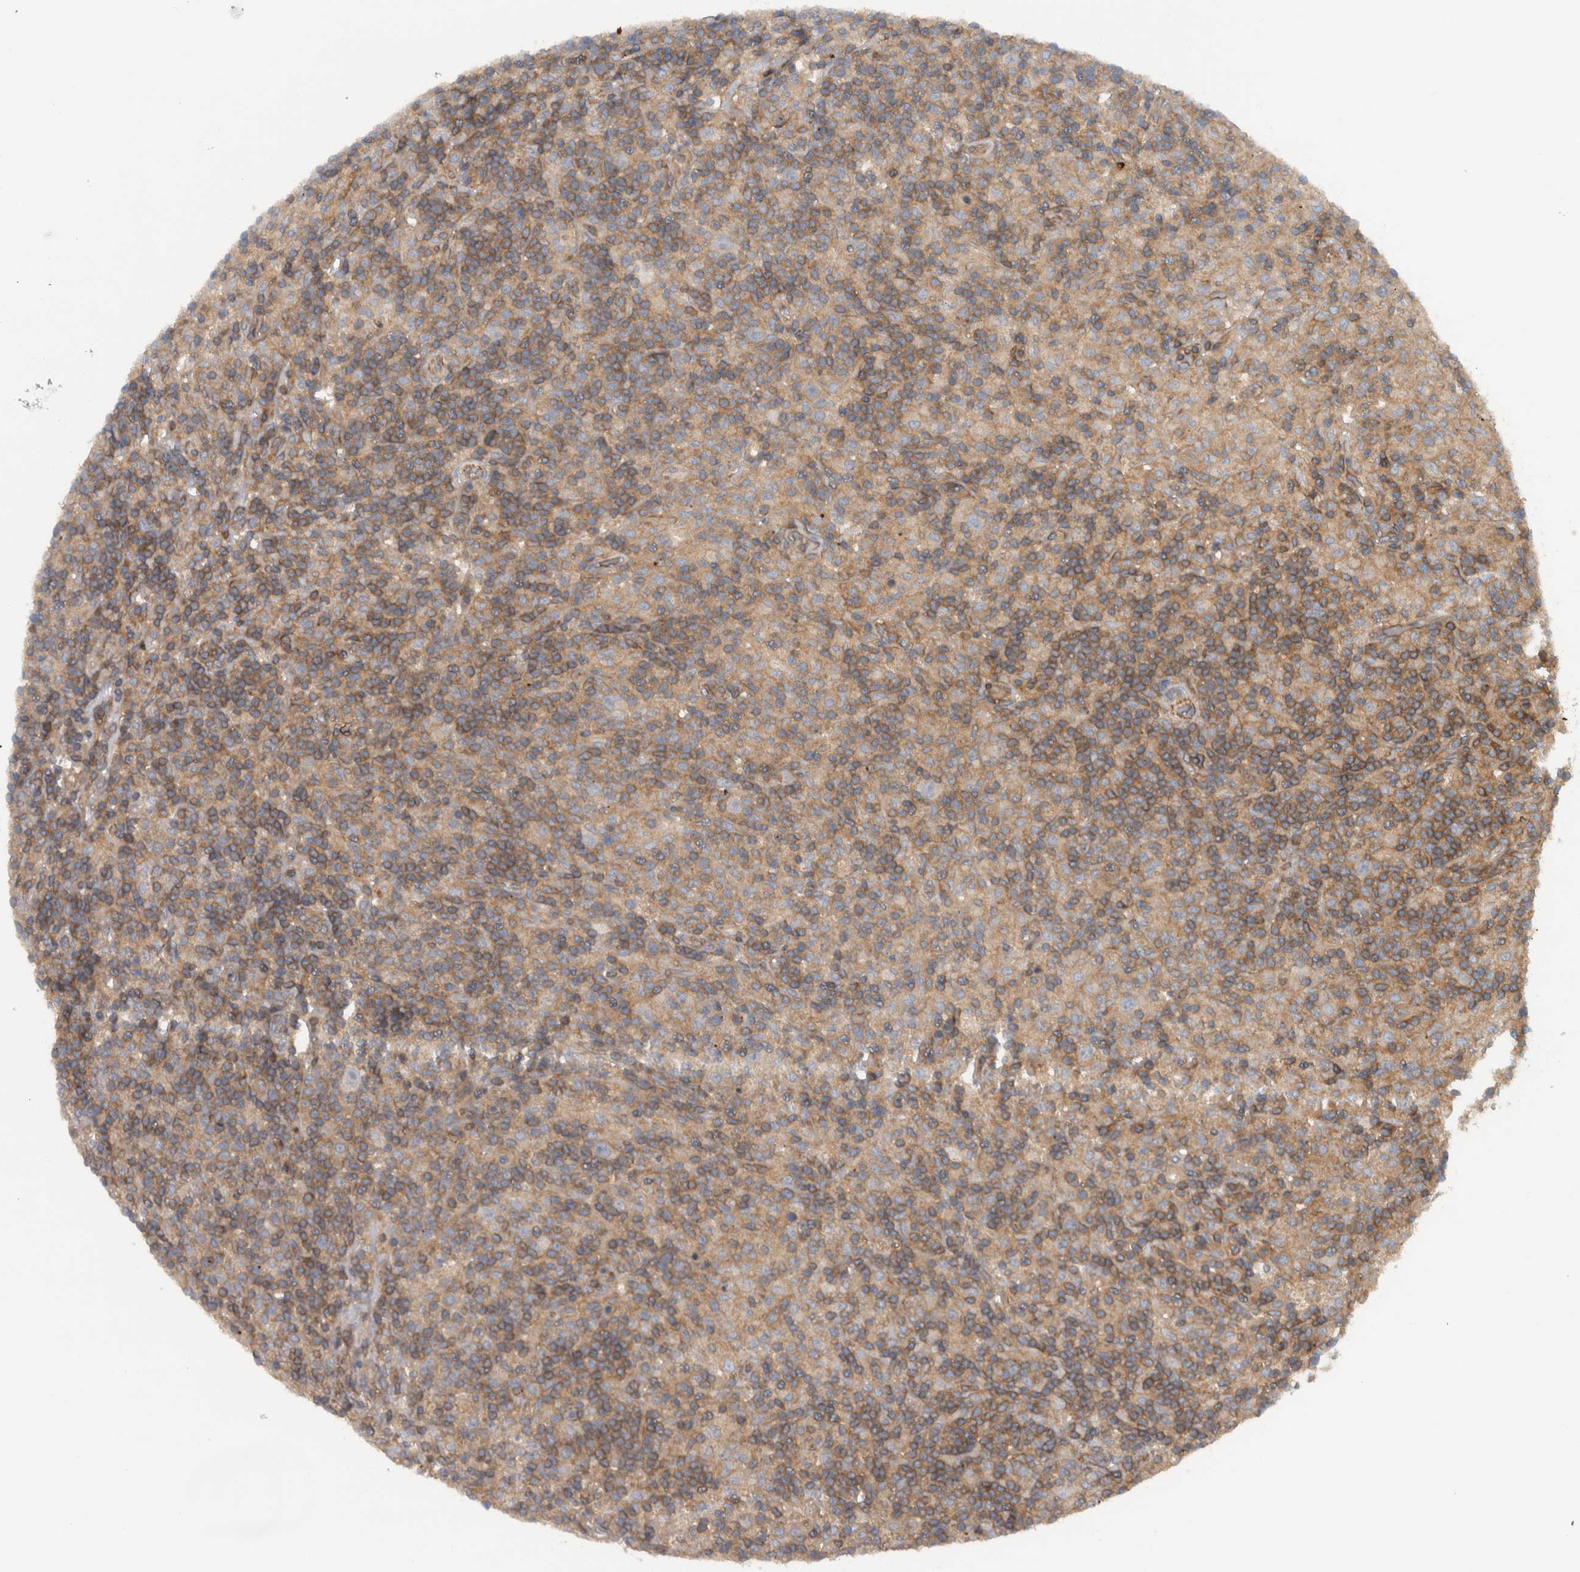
{"staining": {"intensity": "negative", "quantity": "none", "location": "none"}, "tissue": "lymphoma", "cell_type": "Tumor cells", "image_type": "cancer", "snomed": [{"axis": "morphology", "description": "Hodgkin's disease, NOS"}, {"axis": "topography", "description": "Lymph node"}], "caption": "Immunohistochemistry (IHC) histopathology image of lymphoma stained for a protein (brown), which exhibits no expression in tumor cells. (DAB (3,3'-diaminobenzidine) immunohistochemistry visualized using brightfield microscopy, high magnification).", "gene": "SCARA5", "patient": {"sex": "male", "age": 70}}